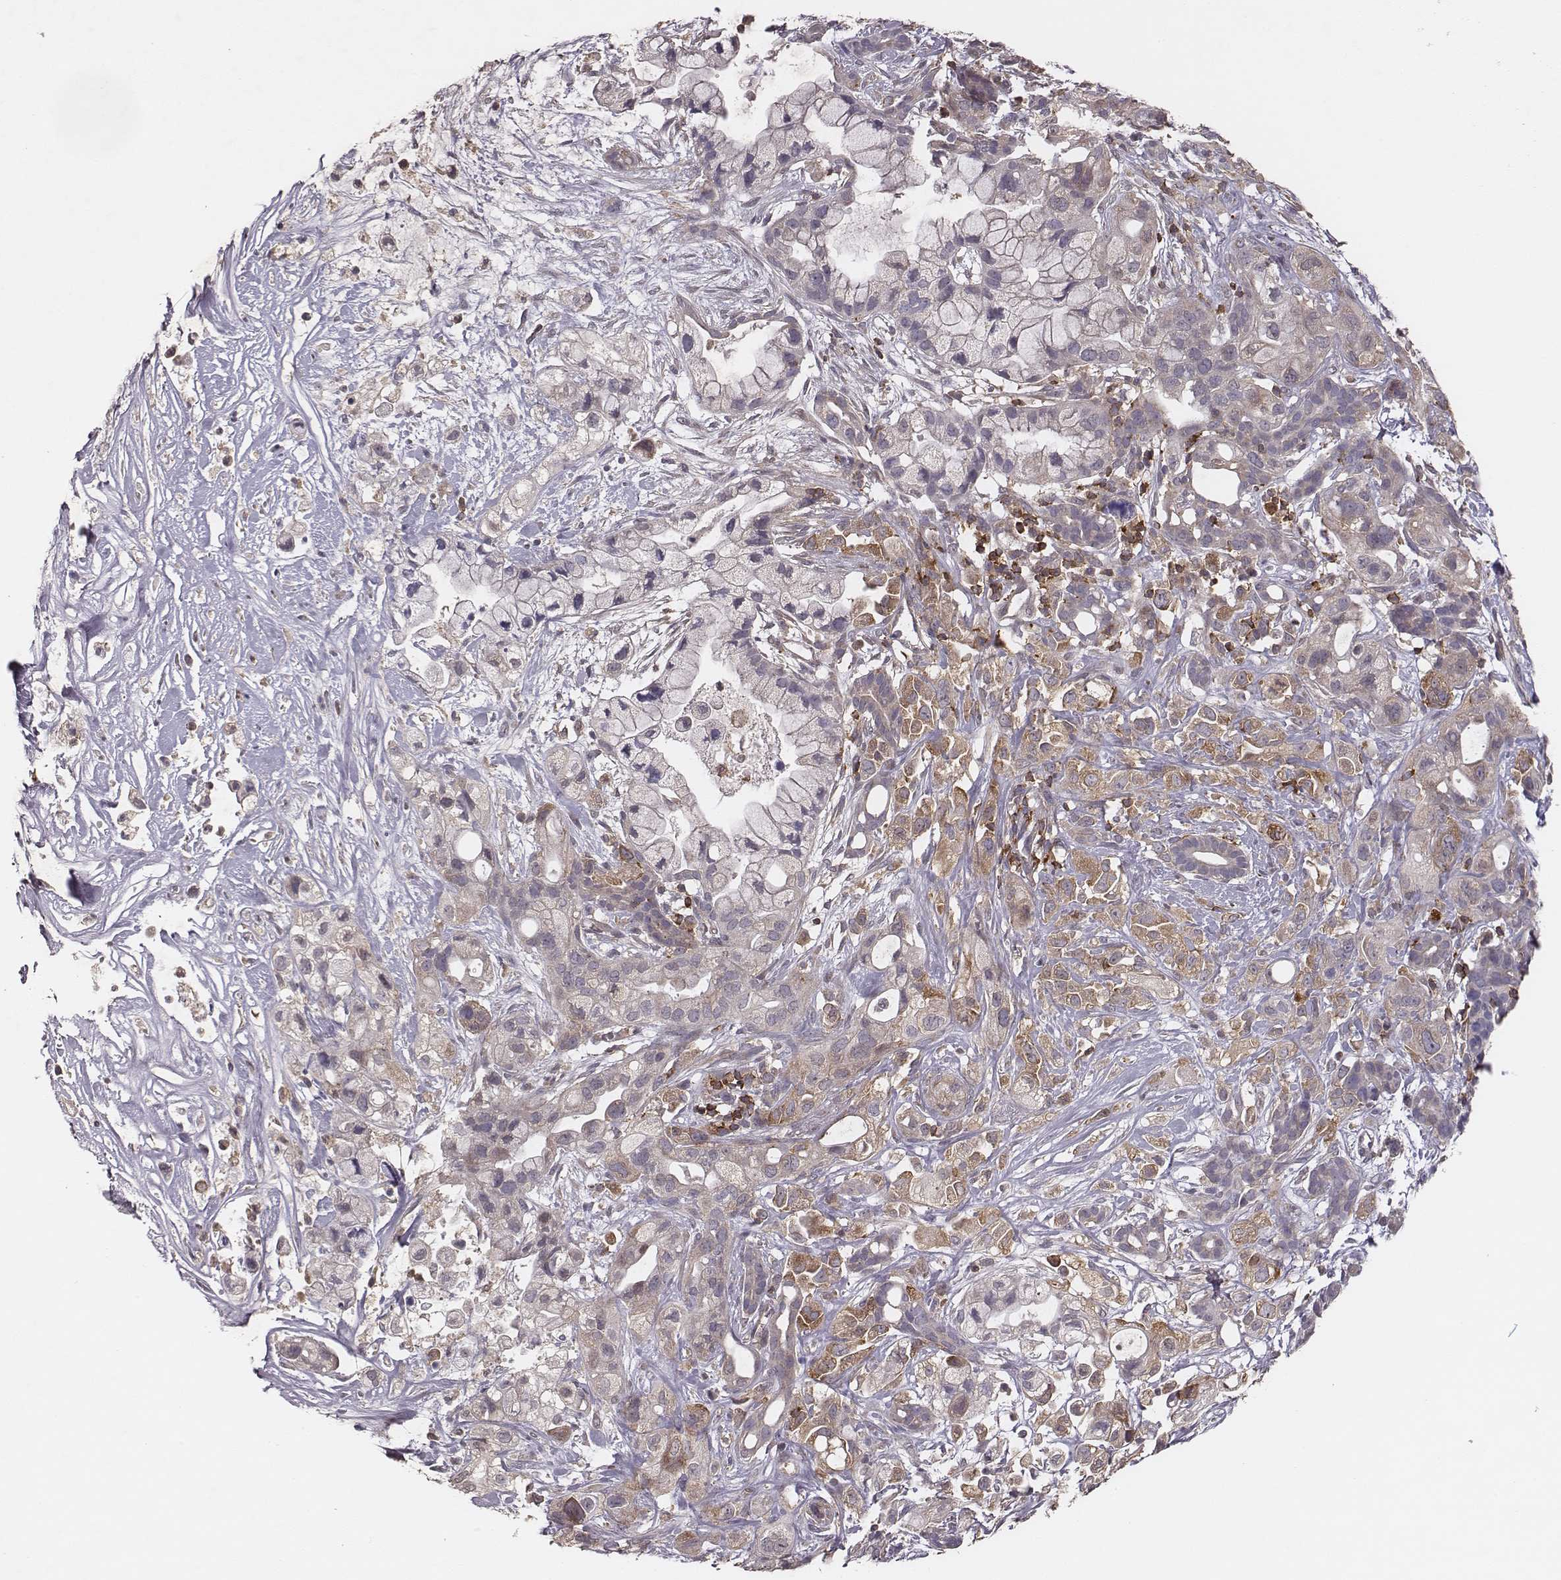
{"staining": {"intensity": "weak", "quantity": "25%-75%", "location": "cytoplasmic/membranous"}, "tissue": "pancreatic cancer", "cell_type": "Tumor cells", "image_type": "cancer", "snomed": [{"axis": "morphology", "description": "Adenocarcinoma, NOS"}, {"axis": "topography", "description": "Pancreas"}], "caption": "Immunohistochemistry photomicrograph of neoplastic tissue: pancreatic cancer (adenocarcinoma) stained using immunohistochemistry (IHC) displays low levels of weak protein expression localized specifically in the cytoplasmic/membranous of tumor cells, appearing as a cytoplasmic/membranous brown color.", "gene": "PILRA", "patient": {"sex": "male", "age": 44}}